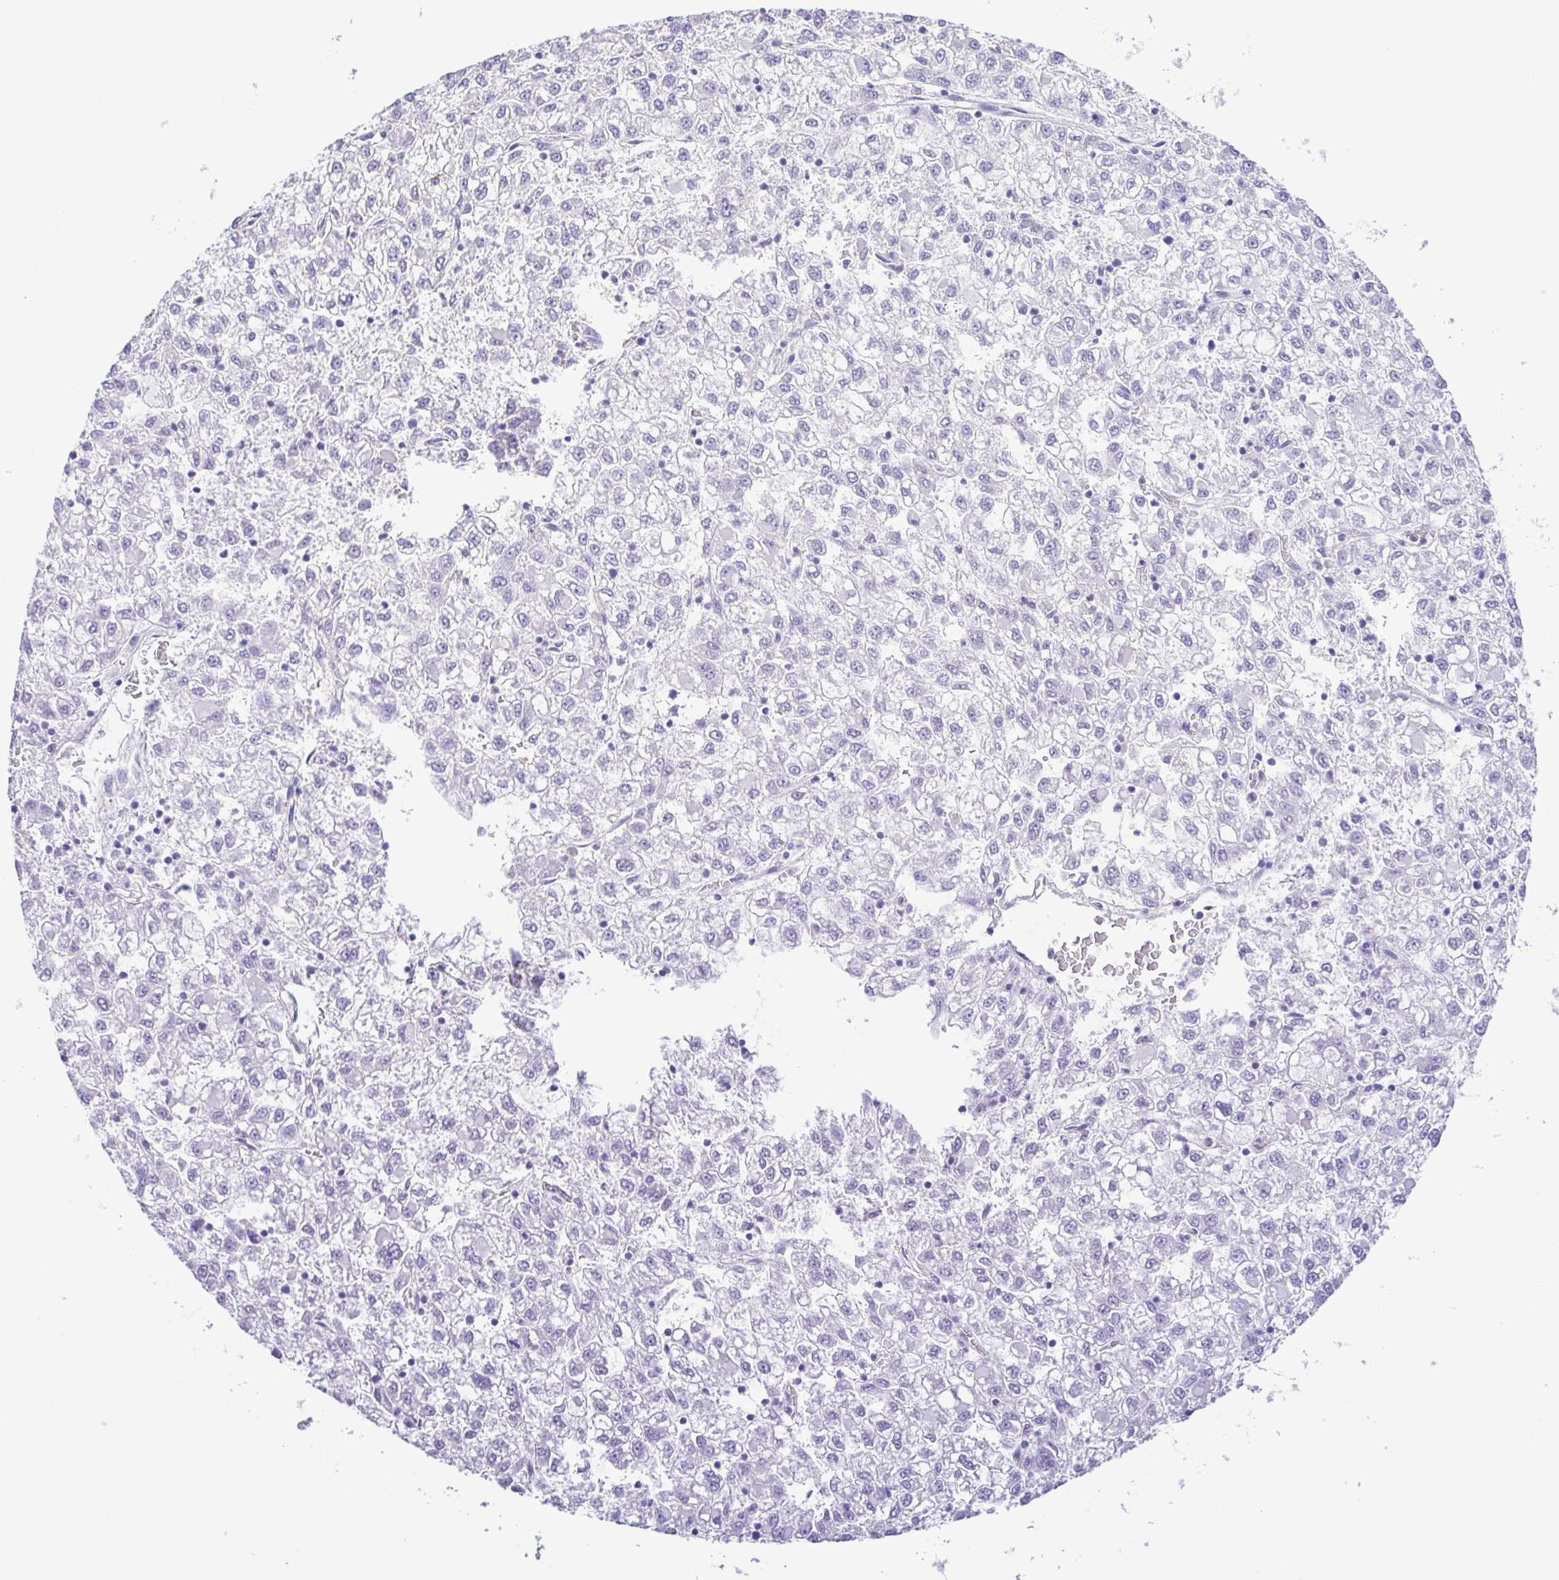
{"staining": {"intensity": "negative", "quantity": "none", "location": "none"}, "tissue": "liver cancer", "cell_type": "Tumor cells", "image_type": "cancer", "snomed": [{"axis": "morphology", "description": "Carcinoma, Hepatocellular, NOS"}, {"axis": "topography", "description": "Liver"}], "caption": "The image exhibits no staining of tumor cells in liver cancer.", "gene": "CYP17A1", "patient": {"sex": "male", "age": 40}}